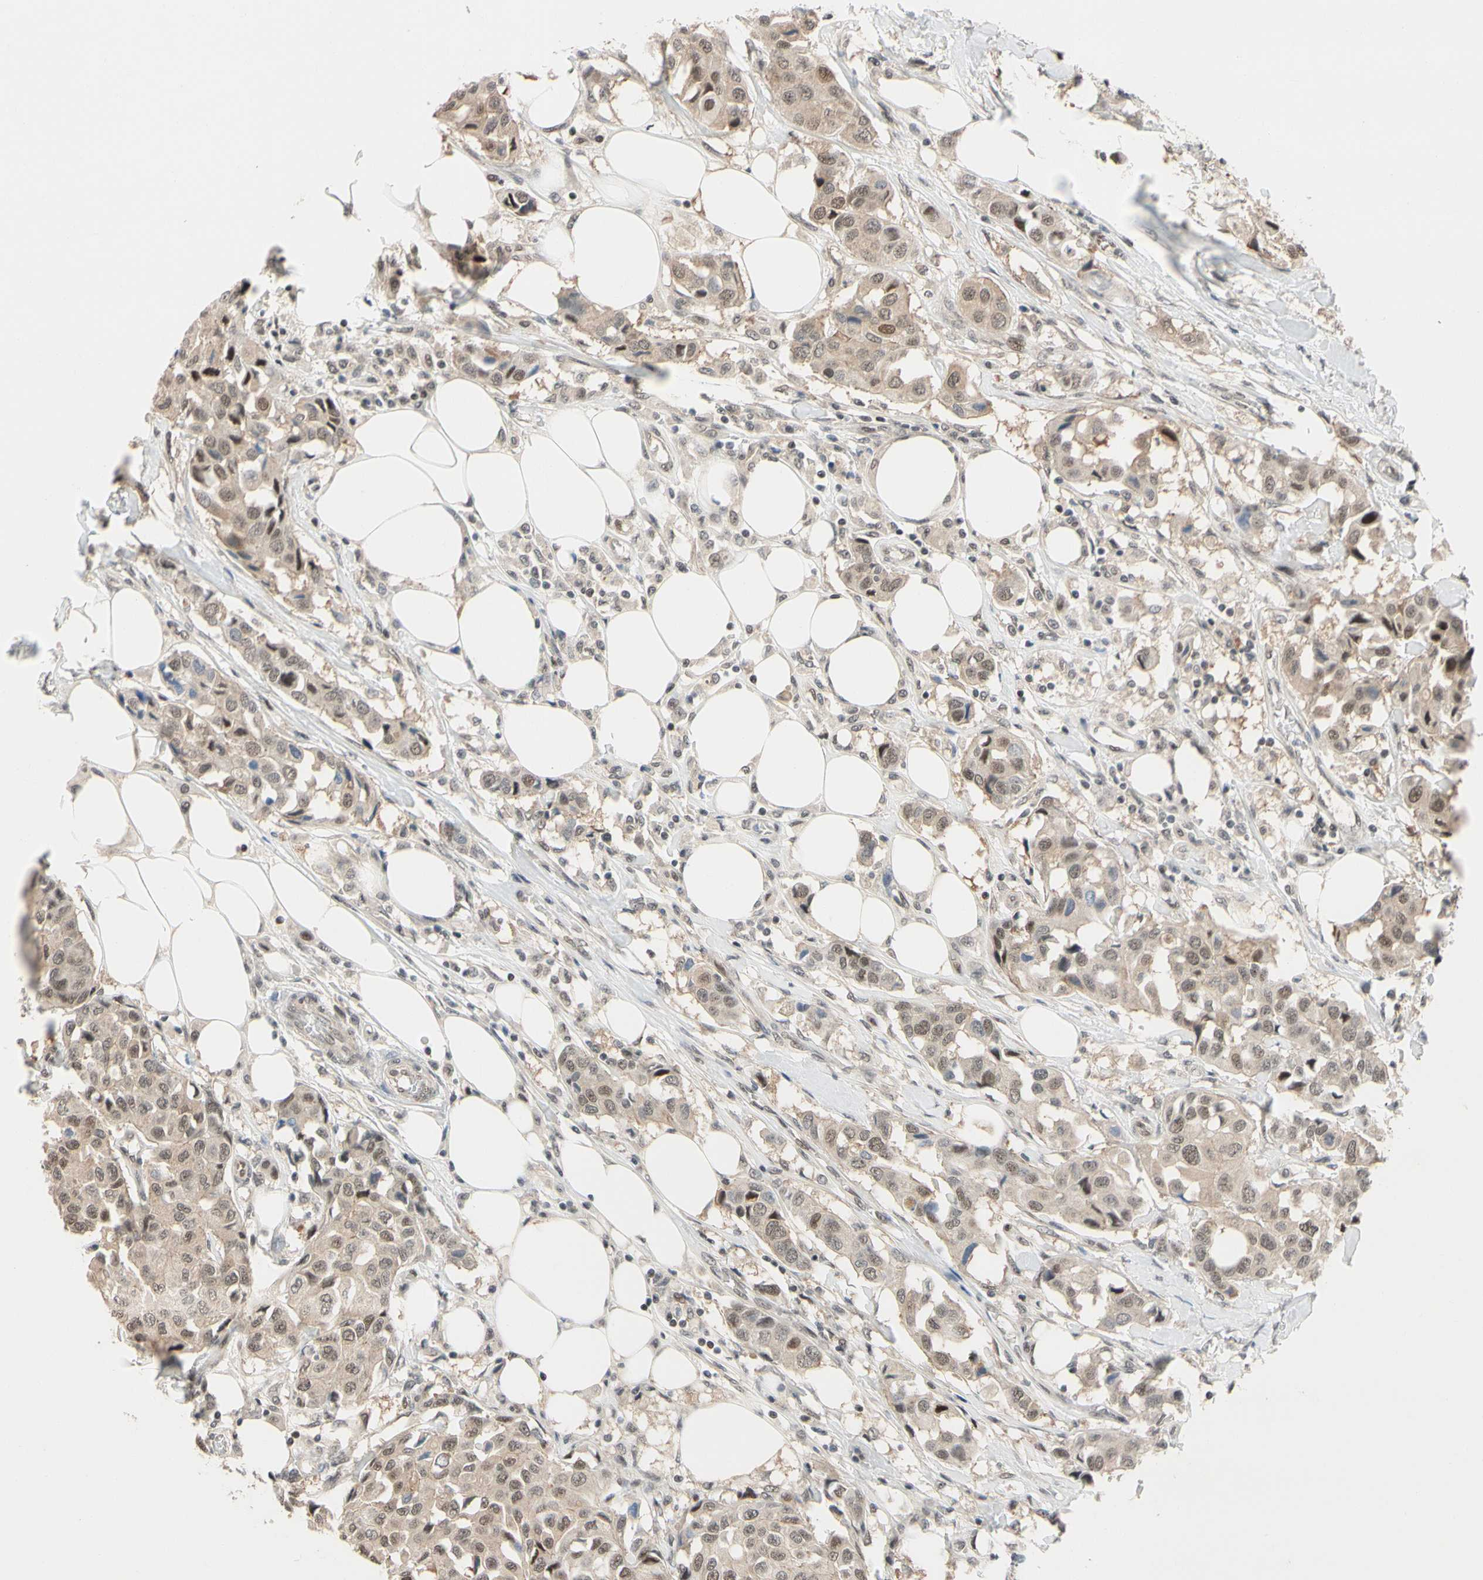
{"staining": {"intensity": "weak", "quantity": "25%-75%", "location": "cytoplasmic/membranous"}, "tissue": "breast cancer", "cell_type": "Tumor cells", "image_type": "cancer", "snomed": [{"axis": "morphology", "description": "Duct carcinoma"}, {"axis": "topography", "description": "Breast"}], "caption": "This is an image of IHC staining of intraductal carcinoma (breast), which shows weak staining in the cytoplasmic/membranous of tumor cells.", "gene": "TAF4", "patient": {"sex": "female", "age": 80}}